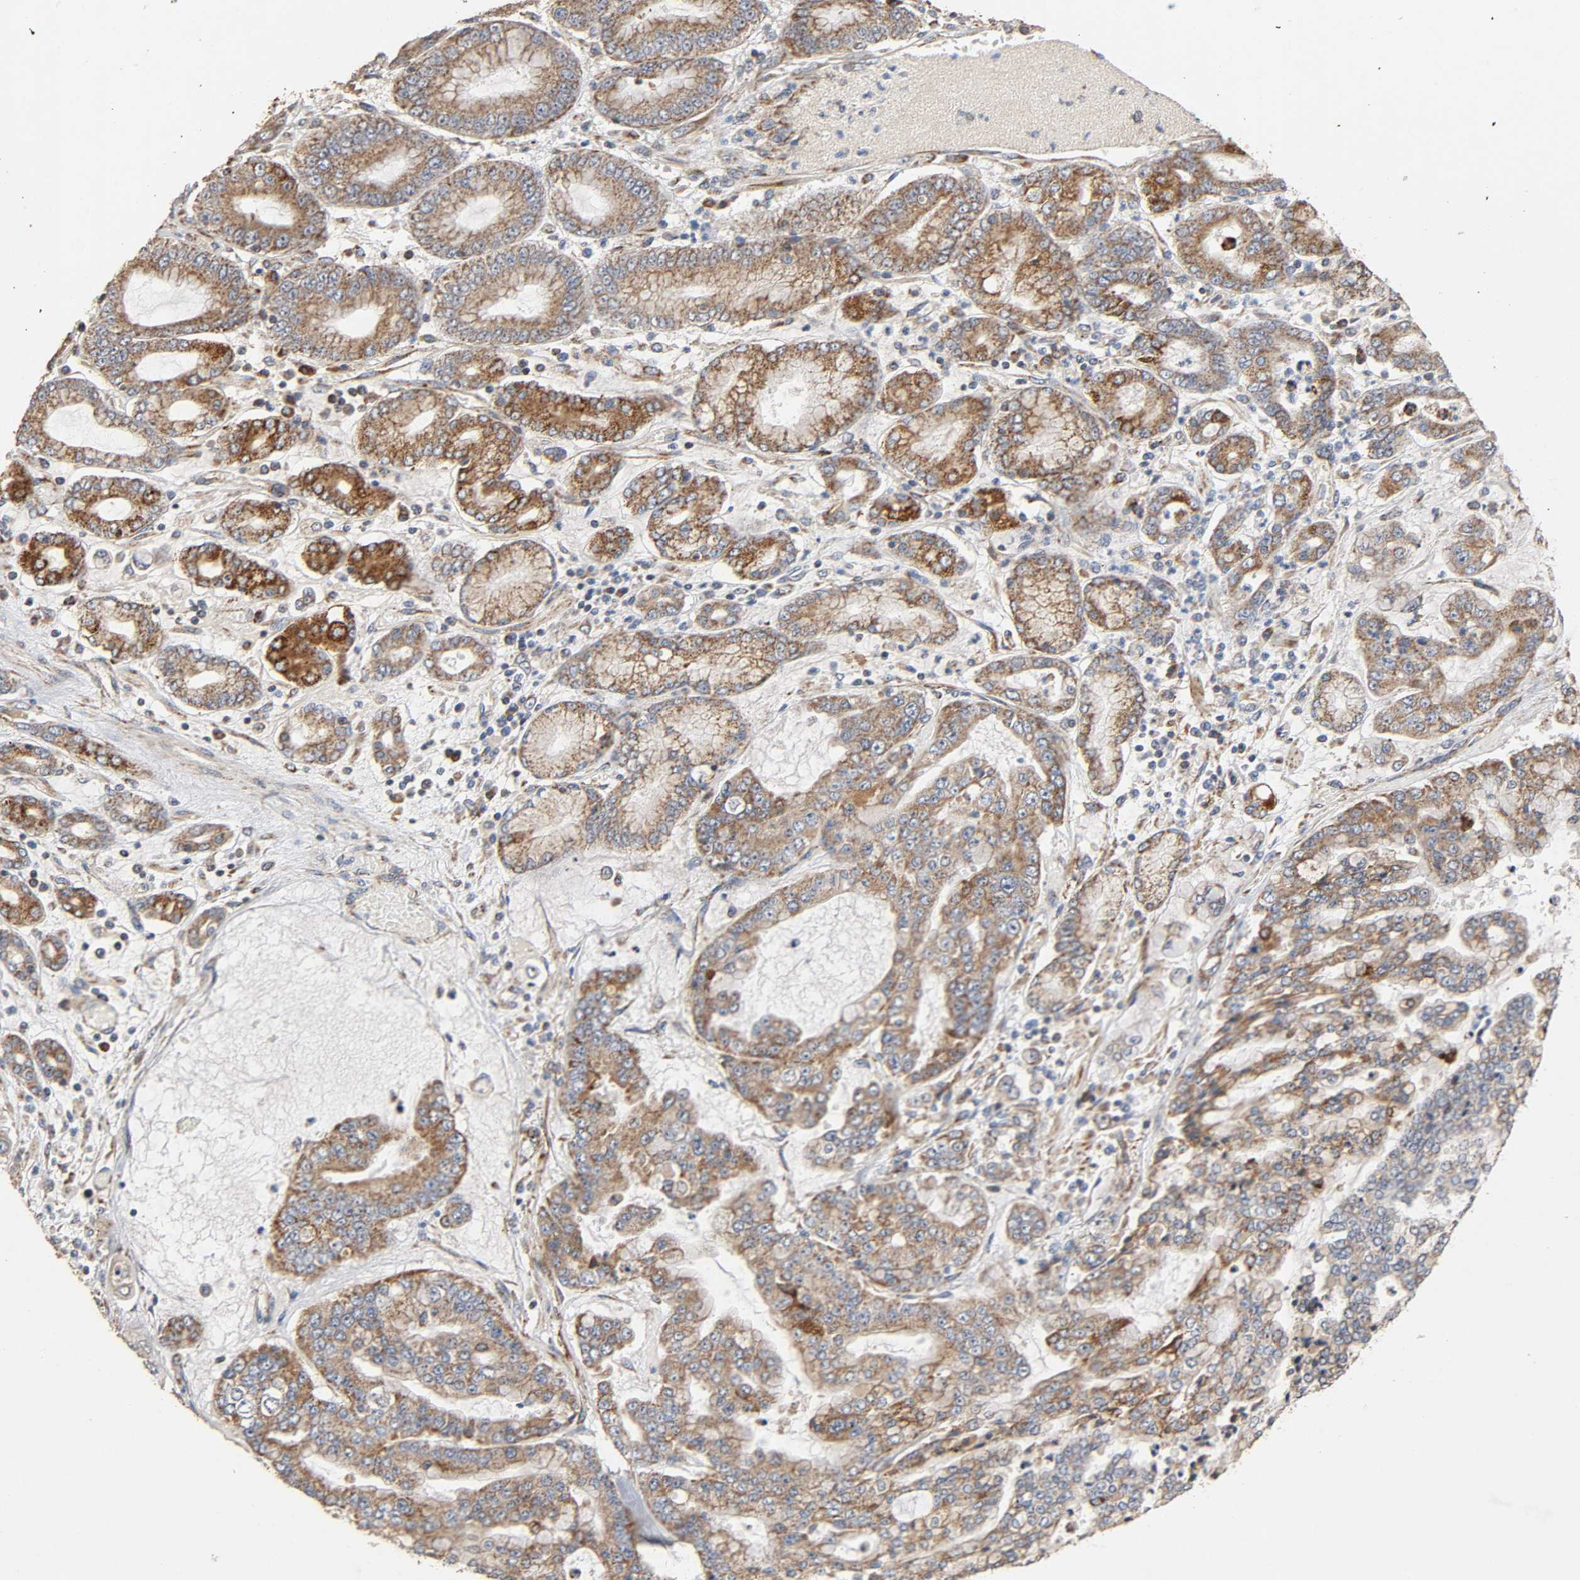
{"staining": {"intensity": "strong", "quantity": ">75%", "location": "cytoplasmic/membranous"}, "tissue": "stomach cancer", "cell_type": "Tumor cells", "image_type": "cancer", "snomed": [{"axis": "morphology", "description": "Normal tissue, NOS"}, {"axis": "morphology", "description": "Adenocarcinoma, NOS"}, {"axis": "topography", "description": "Stomach, upper"}, {"axis": "topography", "description": "Stomach"}], "caption": "Stomach cancer stained with DAB immunohistochemistry (IHC) exhibits high levels of strong cytoplasmic/membranous positivity in about >75% of tumor cells. (DAB (3,3'-diaminobenzidine) IHC, brown staining for protein, blue staining for nuclei).", "gene": "NDUFS3", "patient": {"sex": "male", "age": 76}}